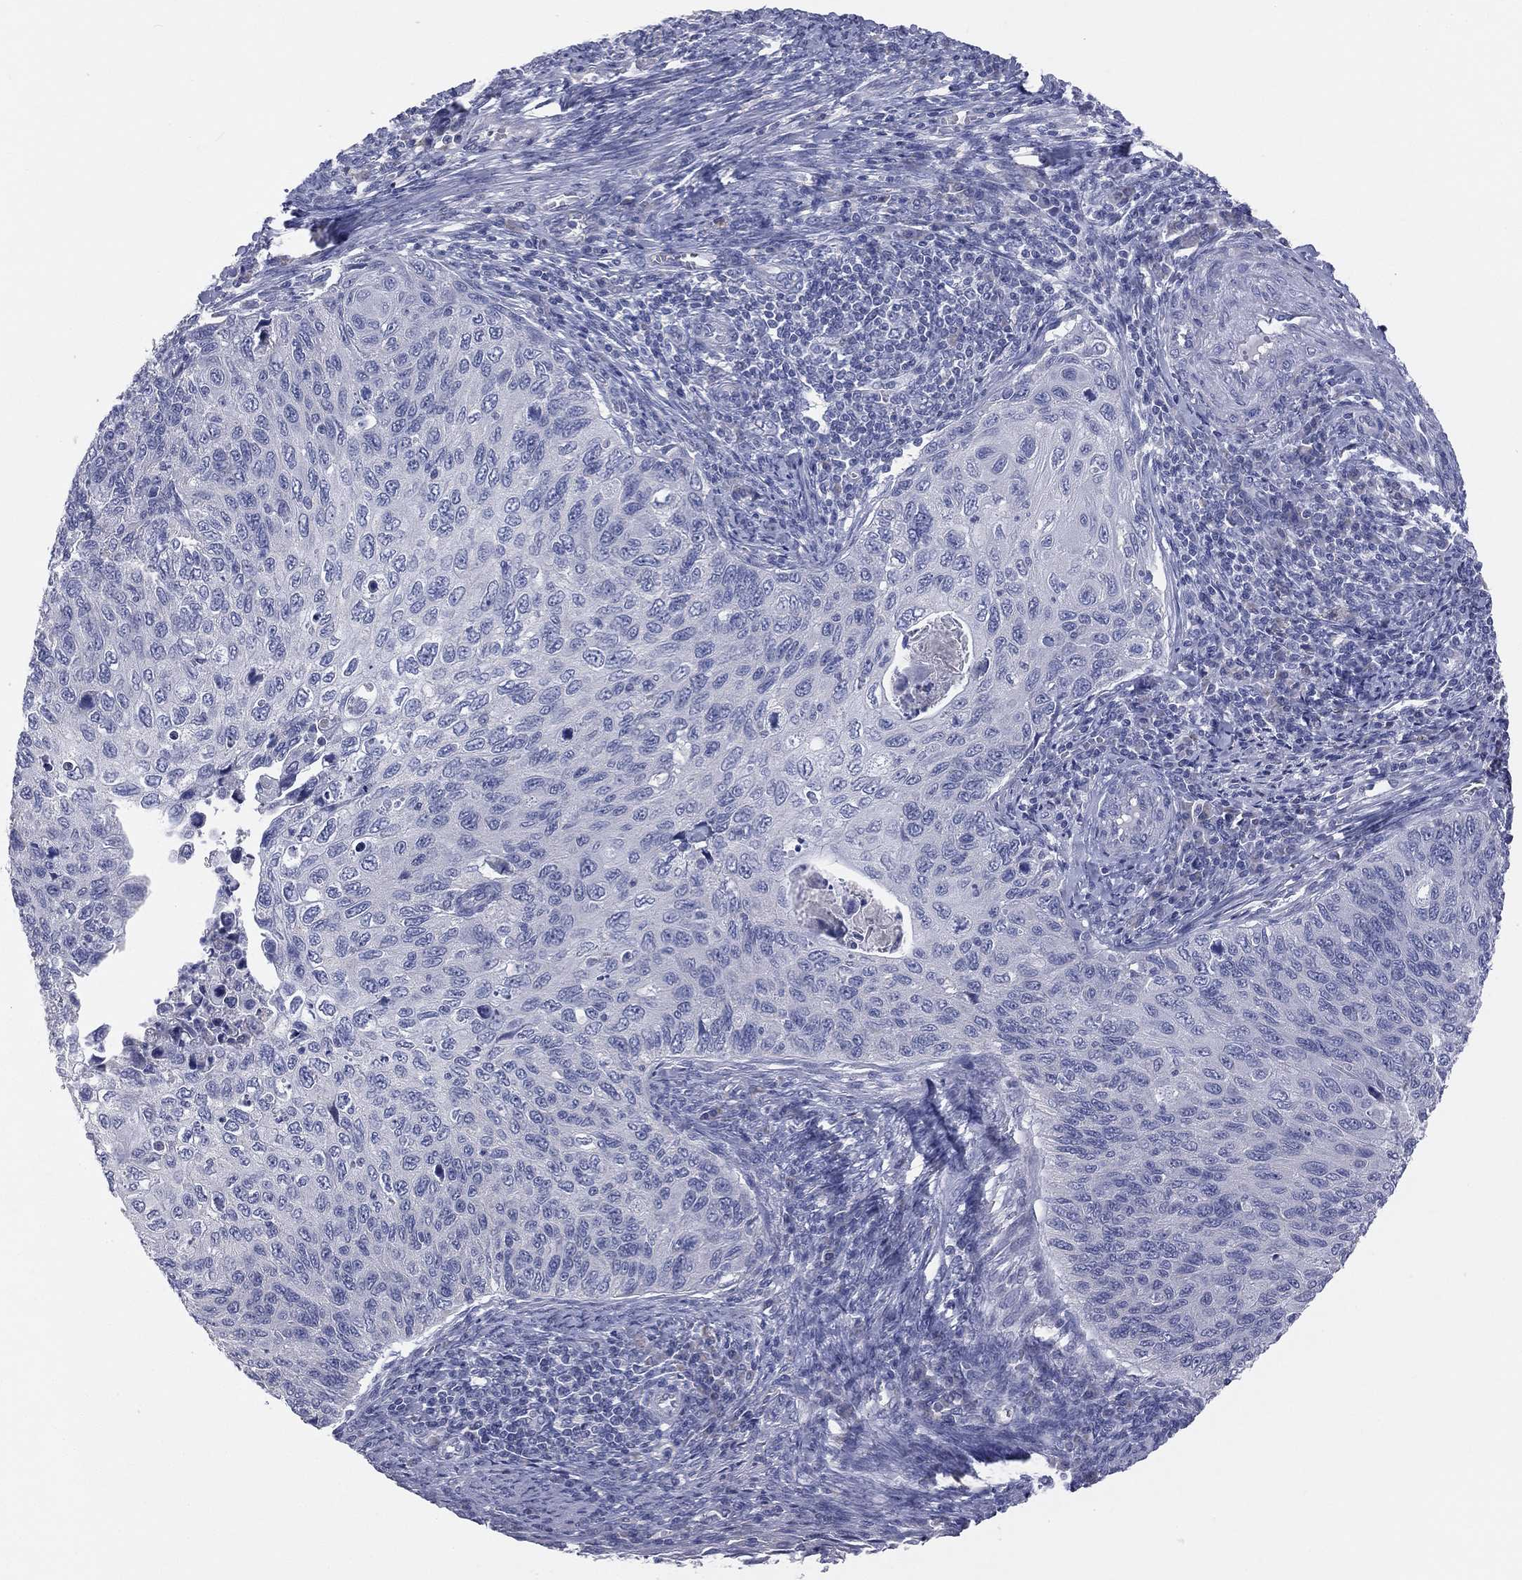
{"staining": {"intensity": "negative", "quantity": "none", "location": "none"}, "tissue": "cervical cancer", "cell_type": "Tumor cells", "image_type": "cancer", "snomed": [{"axis": "morphology", "description": "Squamous cell carcinoma, NOS"}, {"axis": "topography", "description": "Cervix"}], "caption": "Tumor cells show no significant expression in cervical cancer (squamous cell carcinoma). Brightfield microscopy of IHC stained with DAB (3,3'-diaminobenzidine) (brown) and hematoxylin (blue), captured at high magnification.", "gene": "STK31", "patient": {"sex": "female", "age": 70}}